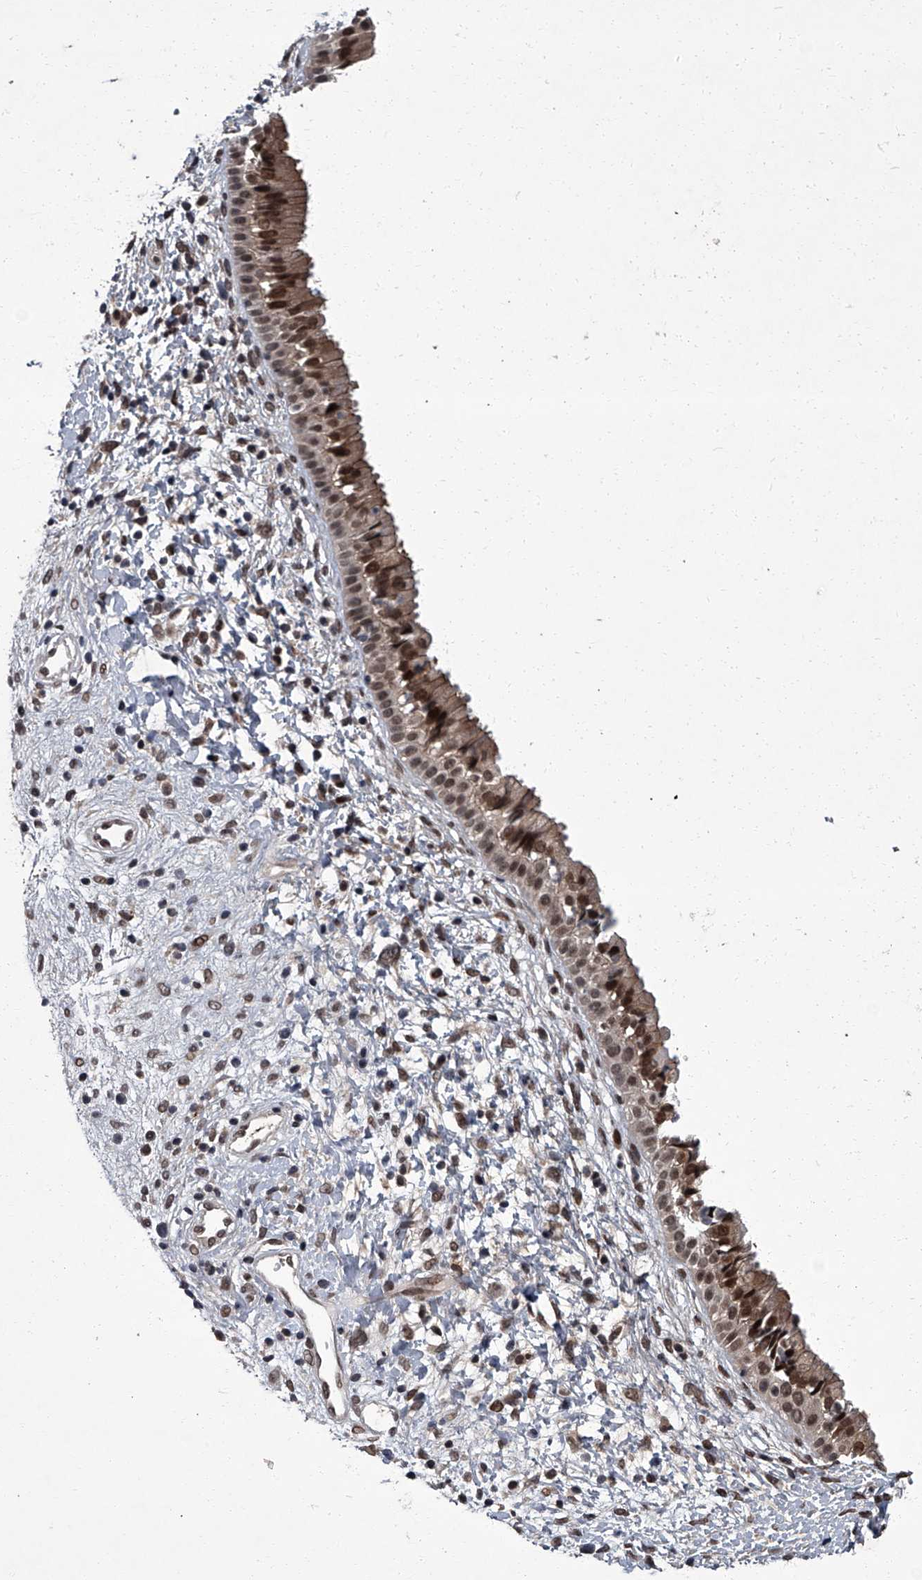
{"staining": {"intensity": "strong", "quantity": ">75%", "location": "cytoplasmic/membranous,nuclear"}, "tissue": "nasopharynx", "cell_type": "Respiratory epithelial cells", "image_type": "normal", "snomed": [{"axis": "morphology", "description": "Normal tissue, NOS"}, {"axis": "topography", "description": "Nasopharynx"}], "caption": "Immunohistochemistry (IHC) (DAB (3,3'-diaminobenzidine)) staining of normal human nasopharynx displays strong cytoplasmic/membranous,nuclear protein staining in approximately >75% of respiratory epithelial cells. (DAB = brown stain, brightfield microscopy at high magnification).", "gene": "ZNF518B", "patient": {"sex": "male", "age": 22}}